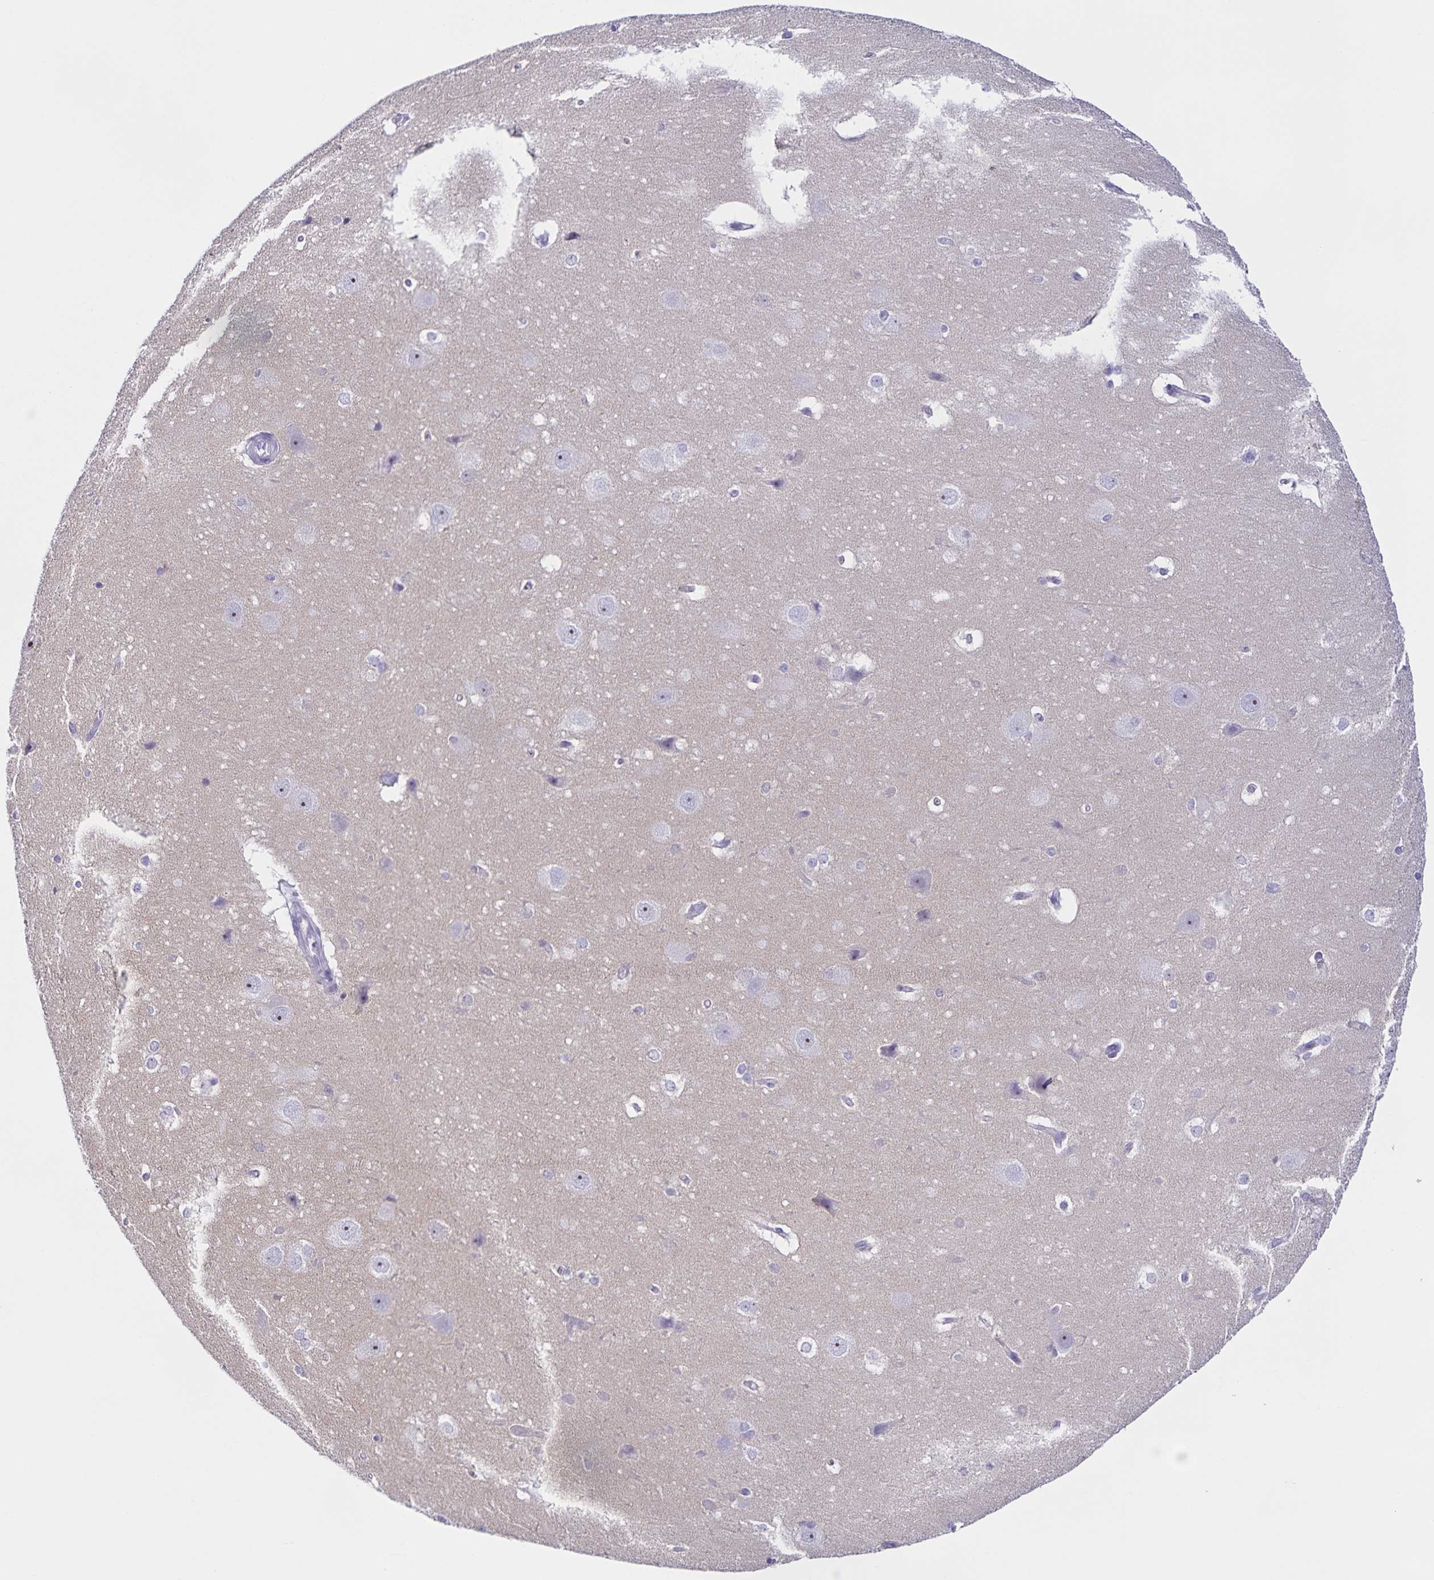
{"staining": {"intensity": "negative", "quantity": "none", "location": "none"}, "tissue": "hippocampus", "cell_type": "Glial cells", "image_type": "normal", "snomed": [{"axis": "morphology", "description": "Normal tissue, NOS"}, {"axis": "topography", "description": "Cerebral cortex"}, {"axis": "topography", "description": "Hippocampus"}], "caption": "Histopathology image shows no significant protein staining in glial cells of normal hippocampus.", "gene": "FAM170A", "patient": {"sex": "female", "age": 19}}